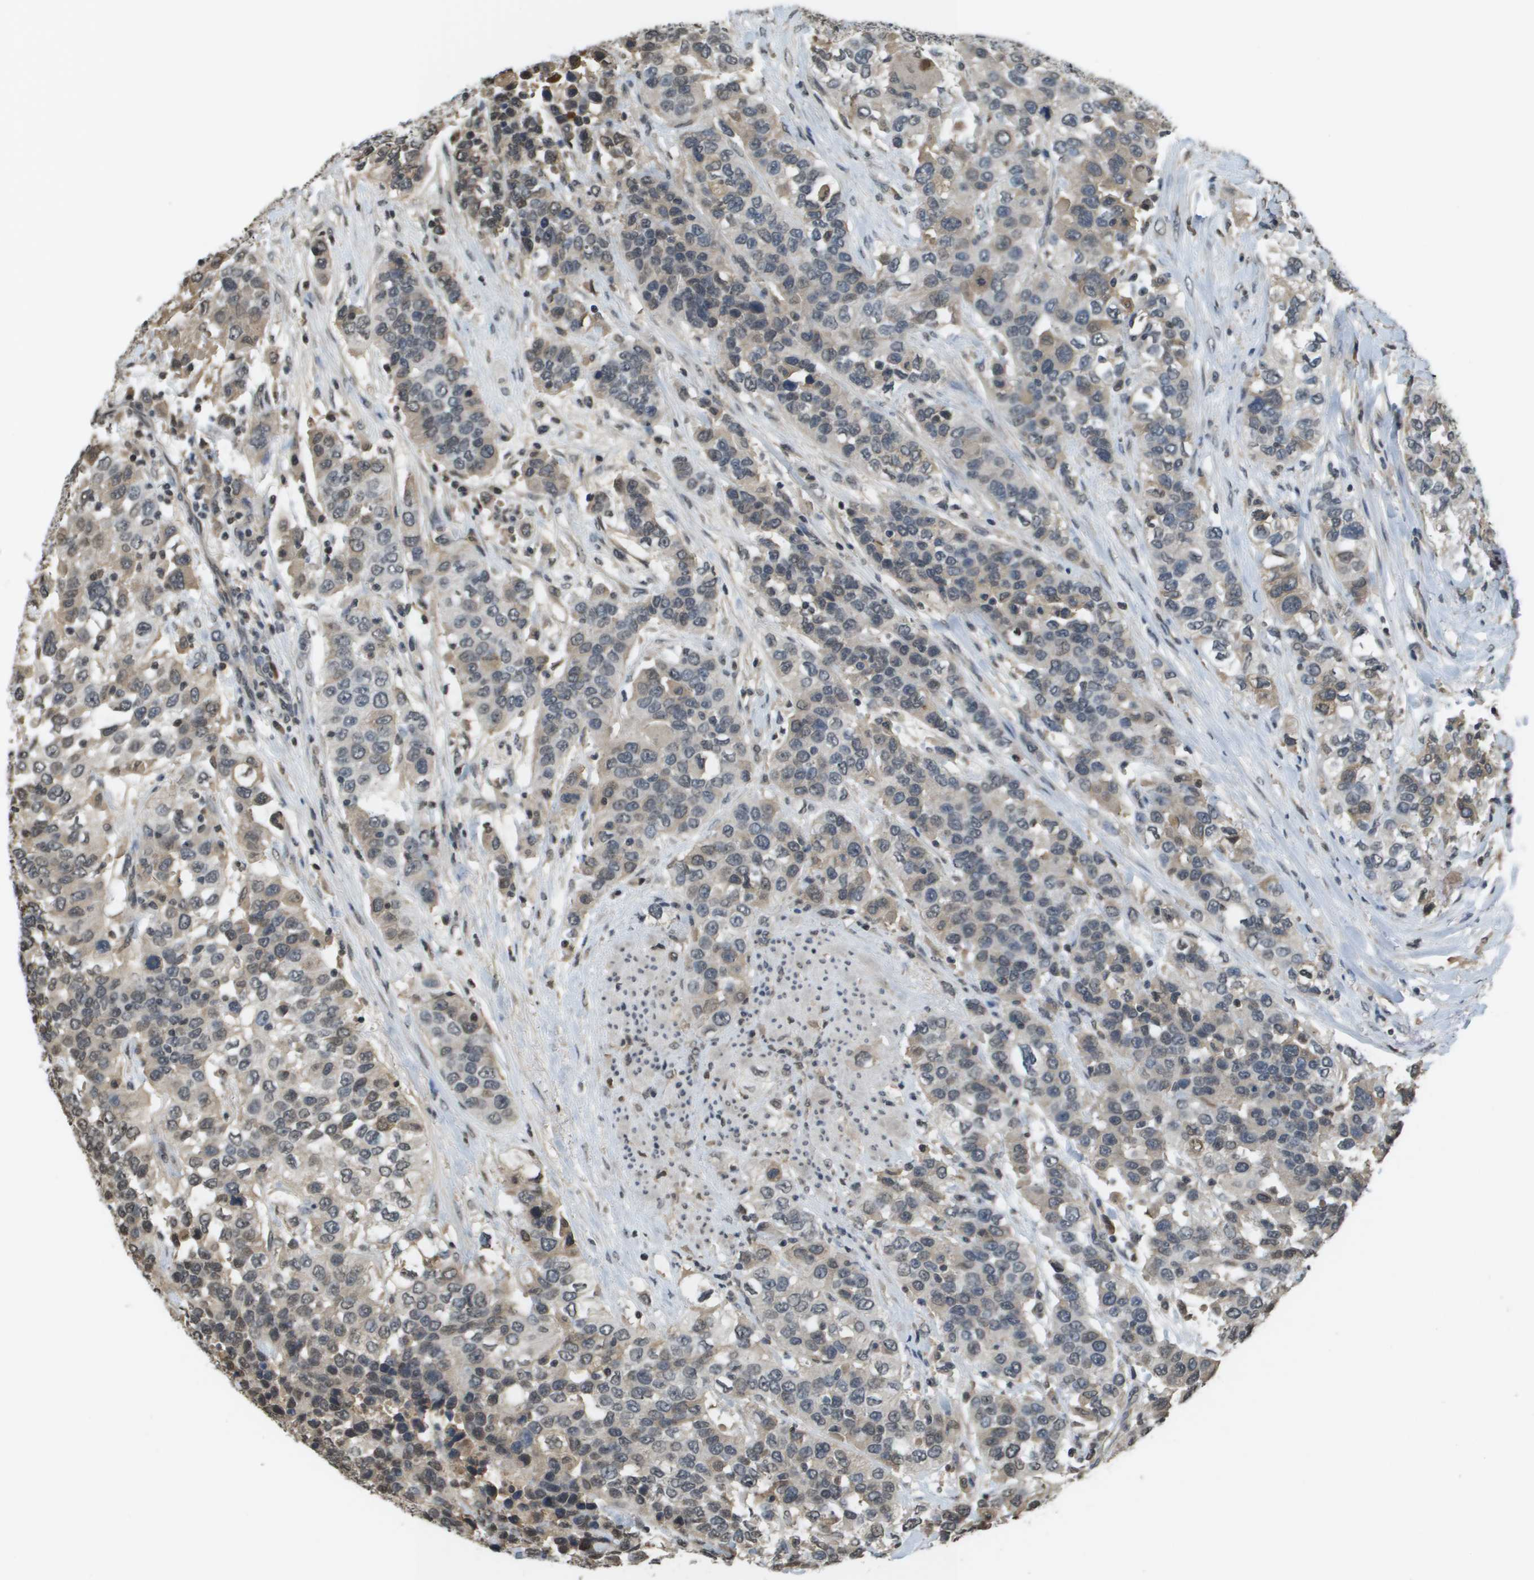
{"staining": {"intensity": "weak", "quantity": "<25%", "location": "cytoplasmic/membranous"}, "tissue": "urothelial cancer", "cell_type": "Tumor cells", "image_type": "cancer", "snomed": [{"axis": "morphology", "description": "Urothelial carcinoma, High grade"}, {"axis": "topography", "description": "Urinary bladder"}], "caption": "The photomicrograph demonstrates no significant positivity in tumor cells of urothelial cancer.", "gene": "NDRG2", "patient": {"sex": "female", "age": 80}}